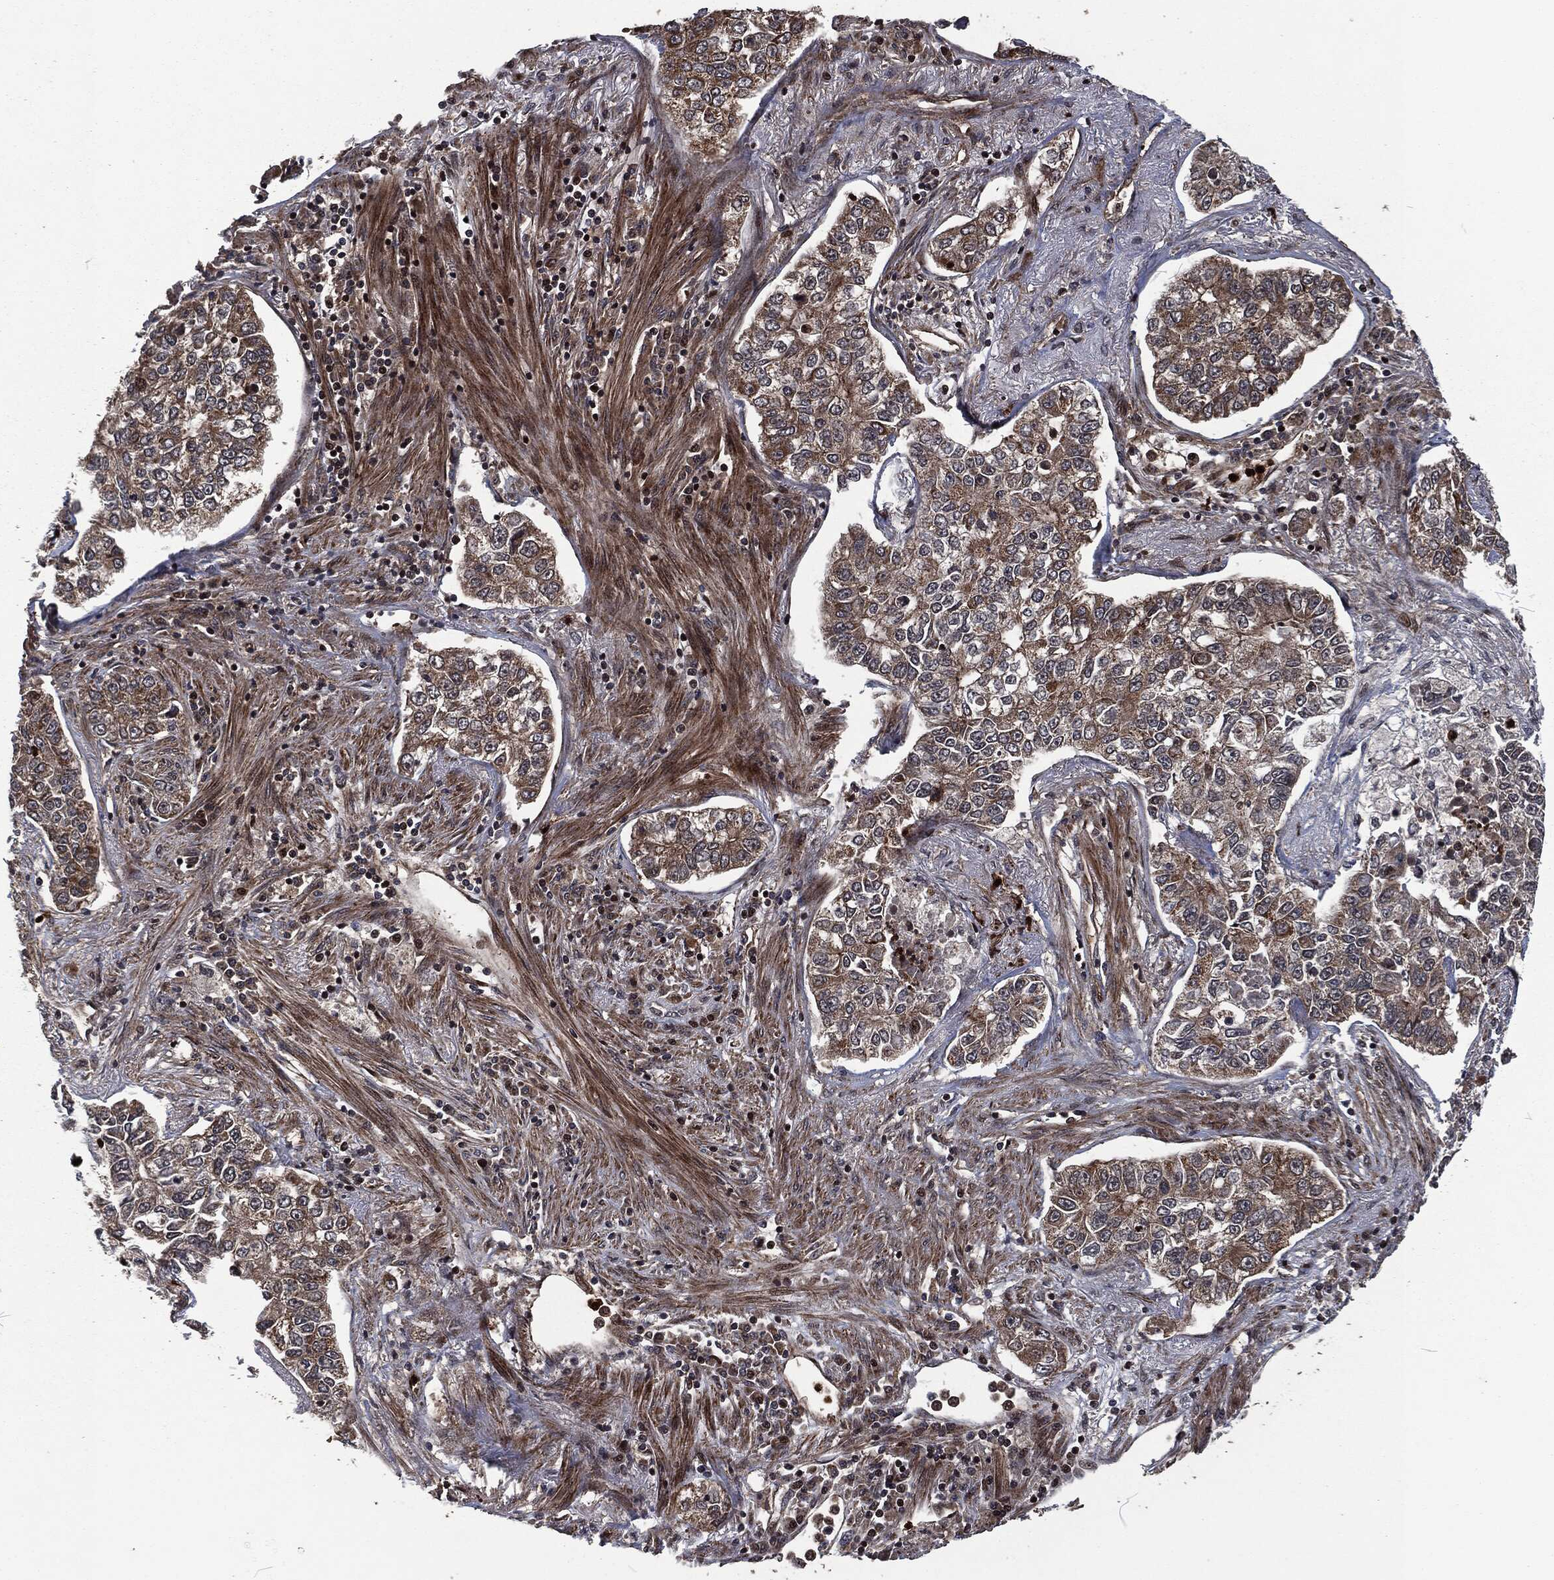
{"staining": {"intensity": "weak", "quantity": "25%-75%", "location": "cytoplasmic/membranous"}, "tissue": "lung cancer", "cell_type": "Tumor cells", "image_type": "cancer", "snomed": [{"axis": "morphology", "description": "Adenocarcinoma, NOS"}, {"axis": "topography", "description": "Lung"}], "caption": "The image demonstrates a brown stain indicating the presence of a protein in the cytoplasmic/membranous of tumor cells in lung cancer.", "gene": "CMPK2", "patient": {"sex": "male", "age": 49}}